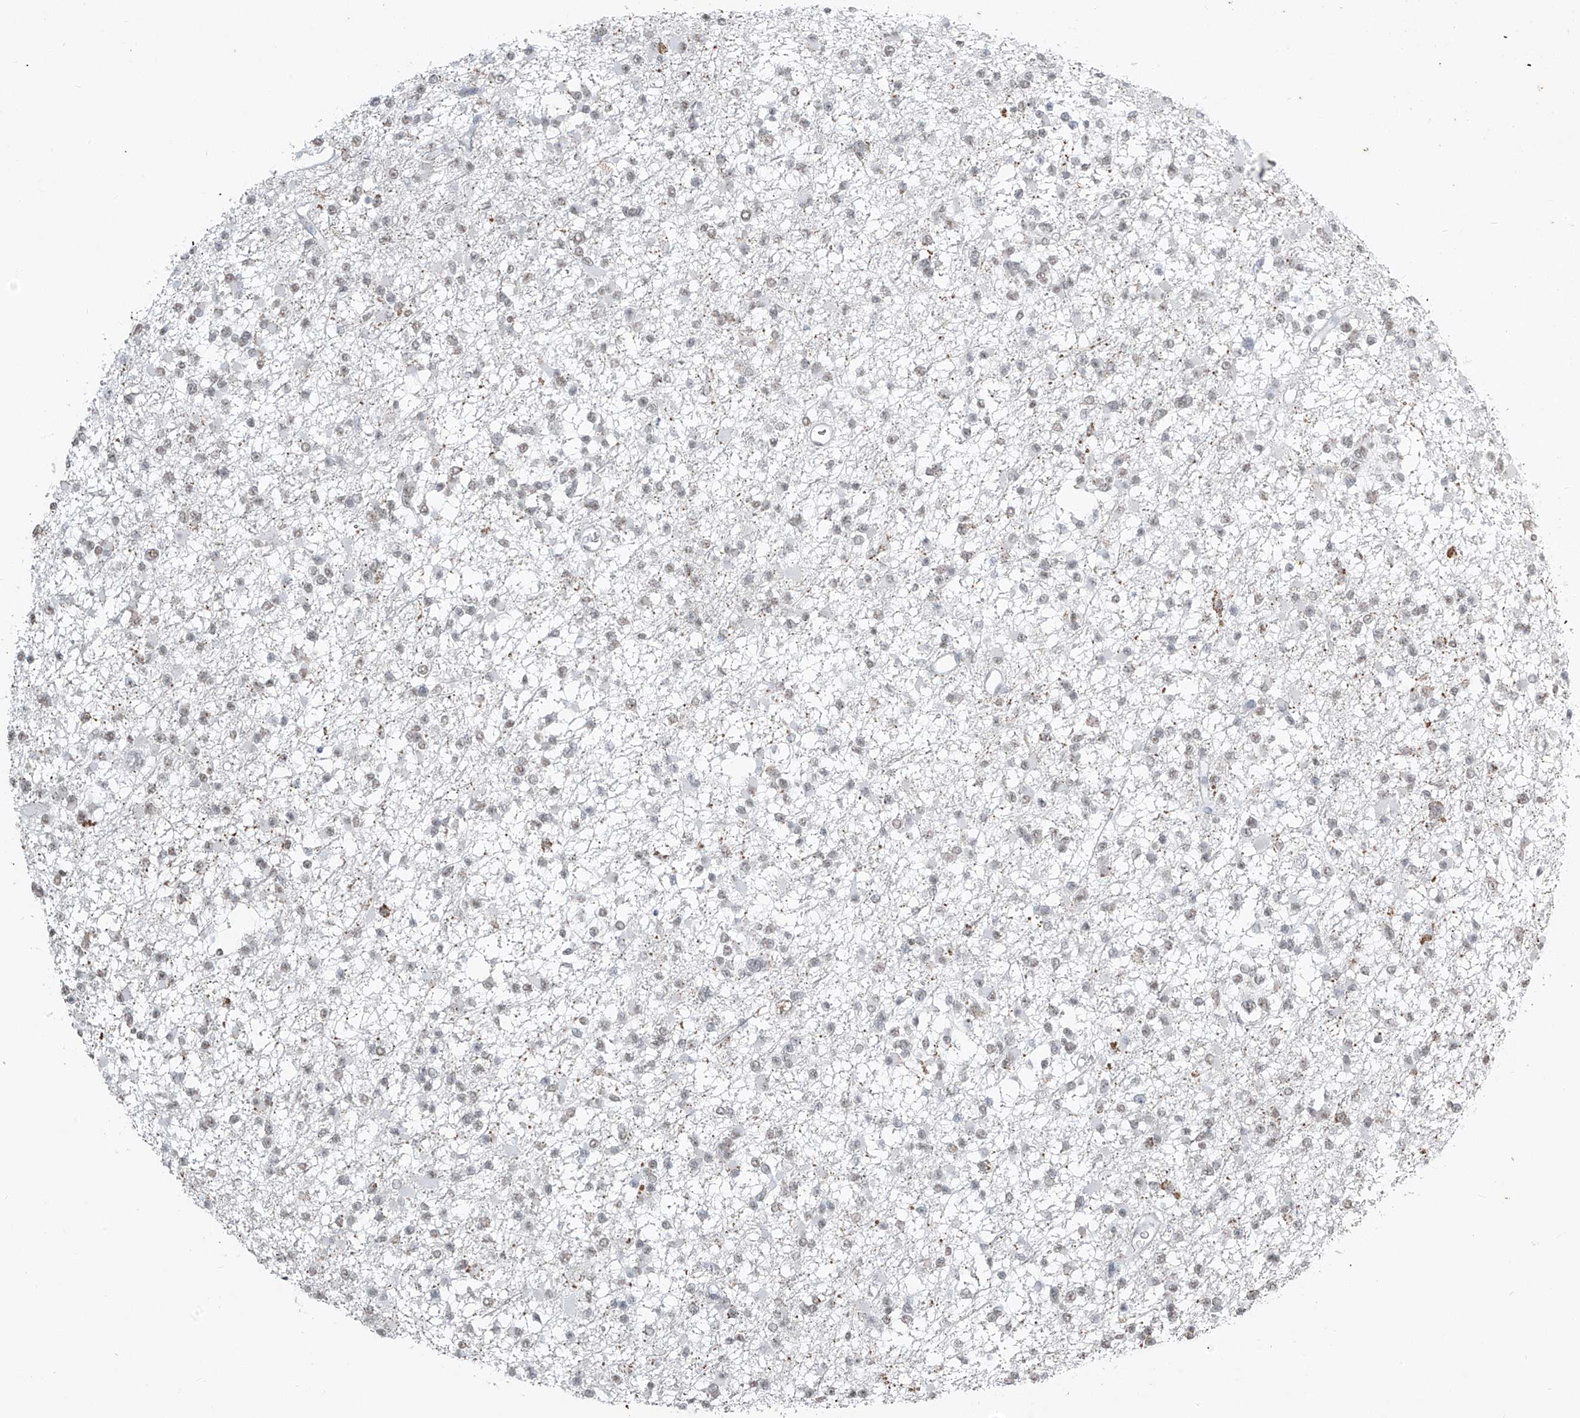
{"staining": {"intensity": "weak", "quantity": "<25%", "location": "nuclear"}, "tissue": "glioma", "cell_type": "Tumor cells", "image_type": "cancer", "snomed": [{"axis": "morphology", "description": "Glioma, malignant, Low grade"}, {"axis": "topography", "description": "Brain"}], "caption": "DAB (3,3'-diaminobenzidine) immunohistochemical staining of malignant glioma (low-grade) reveals no significant expression in tumor cells. (DAB (3,3'-diaminobenzidine) immunohistochemistry (IHC) visualized using brightfield microscopy, high magnification).", "gene": "TFEC", "patient": {"sex": "female", "age": 22}}